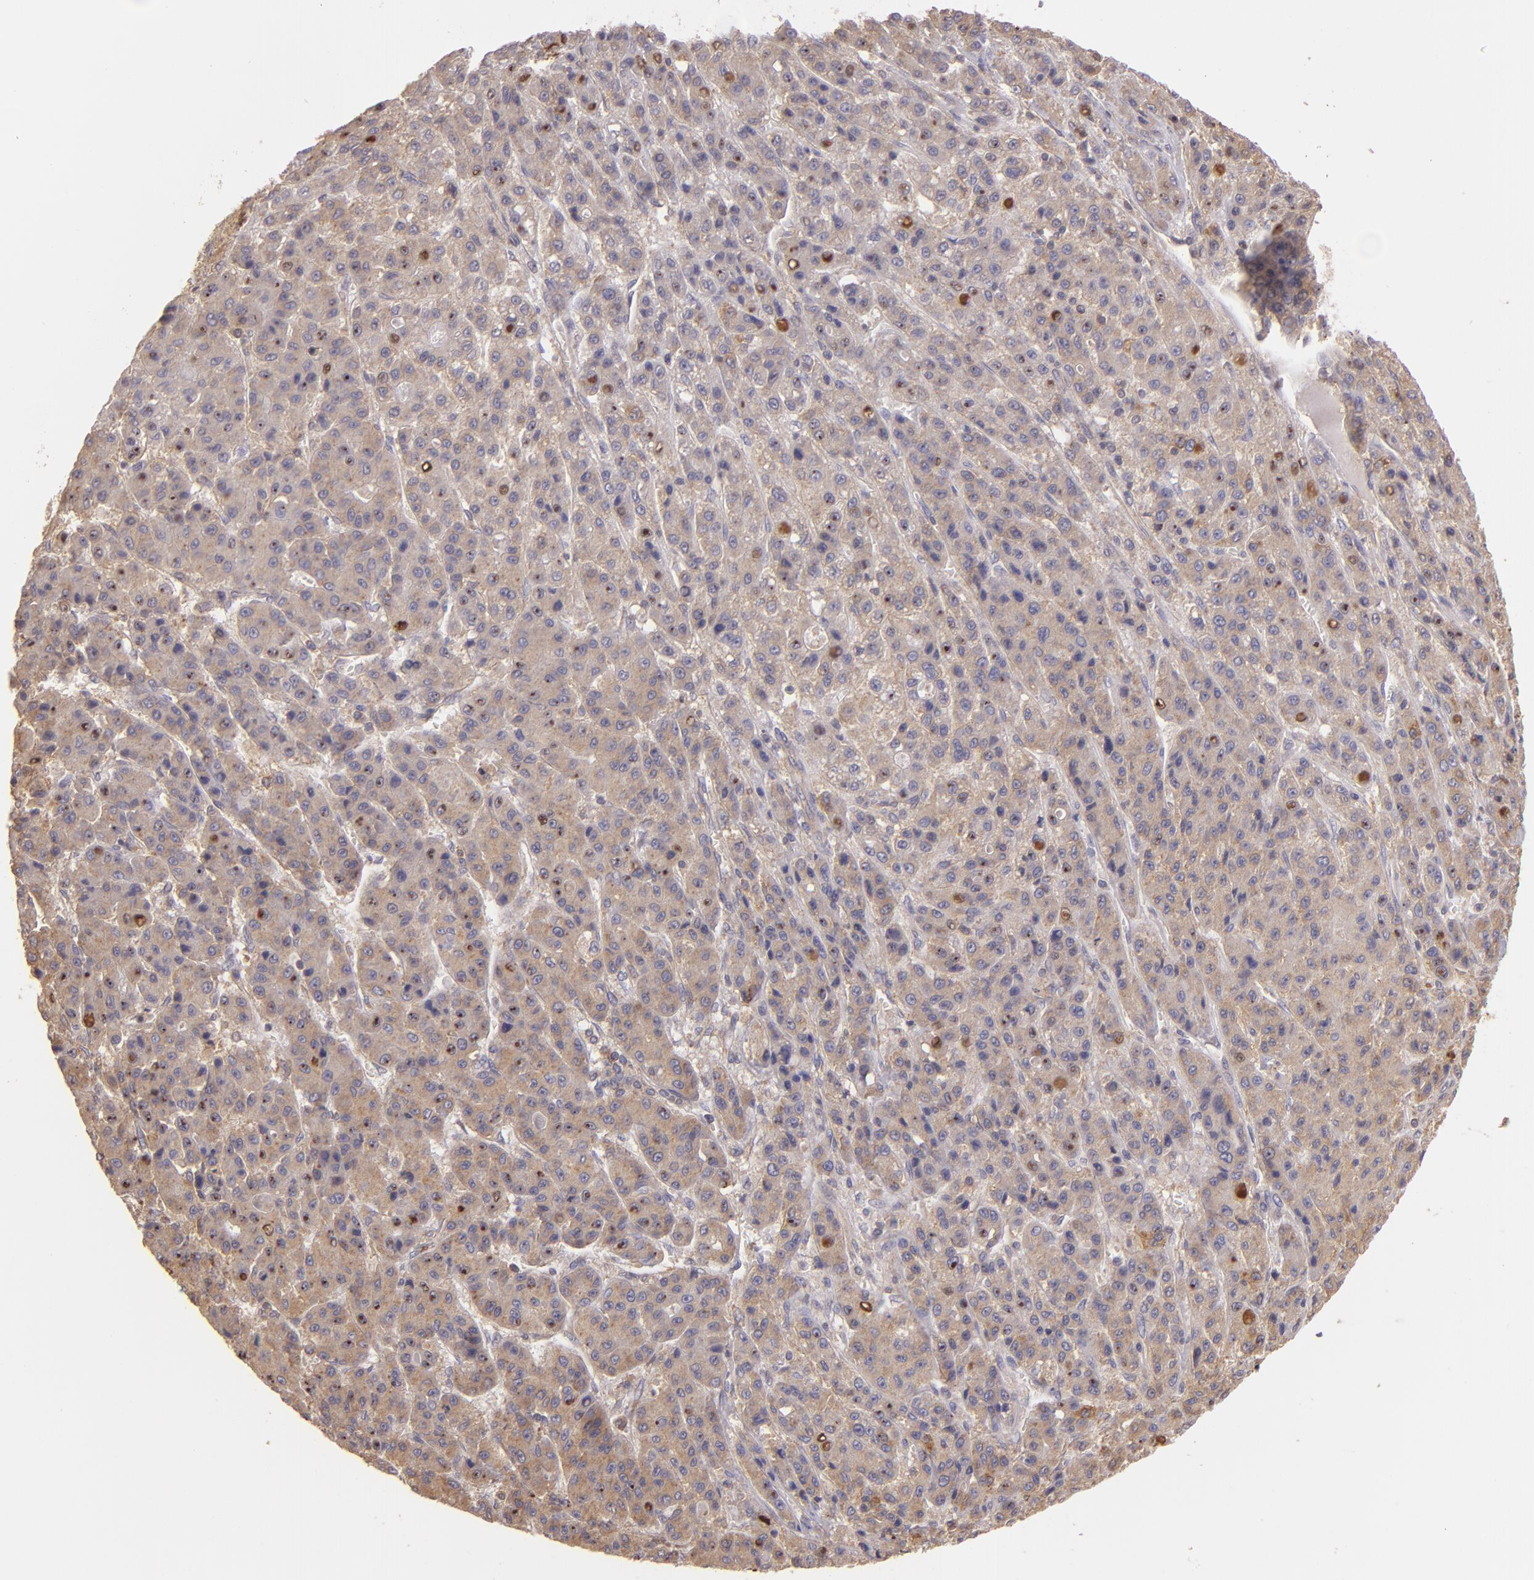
{"staining": {"intensity": "moderate", "quantity": ">75%", "location": "cytoplasmic/membranous"}, "tissue": "liver cancer", "cell_type": "Tumor cells", "image_type": "cancer", "snomed": [{"axis": "morphology", "description": "Carcinoma, Hepatocellular, NOS"}, {"axis": "topography", "description": "Liver"}], "caption": "DAB (3,3'-diaminobenzidine) immunohistochemical staining of human hepatocellular carcinoma (liver) shows moderate cytoplasmic/membranous protein staining in approximately >75% of tumor cells.", "gene": "ECE1", "patient": {"sex": "male", "age": 70}}